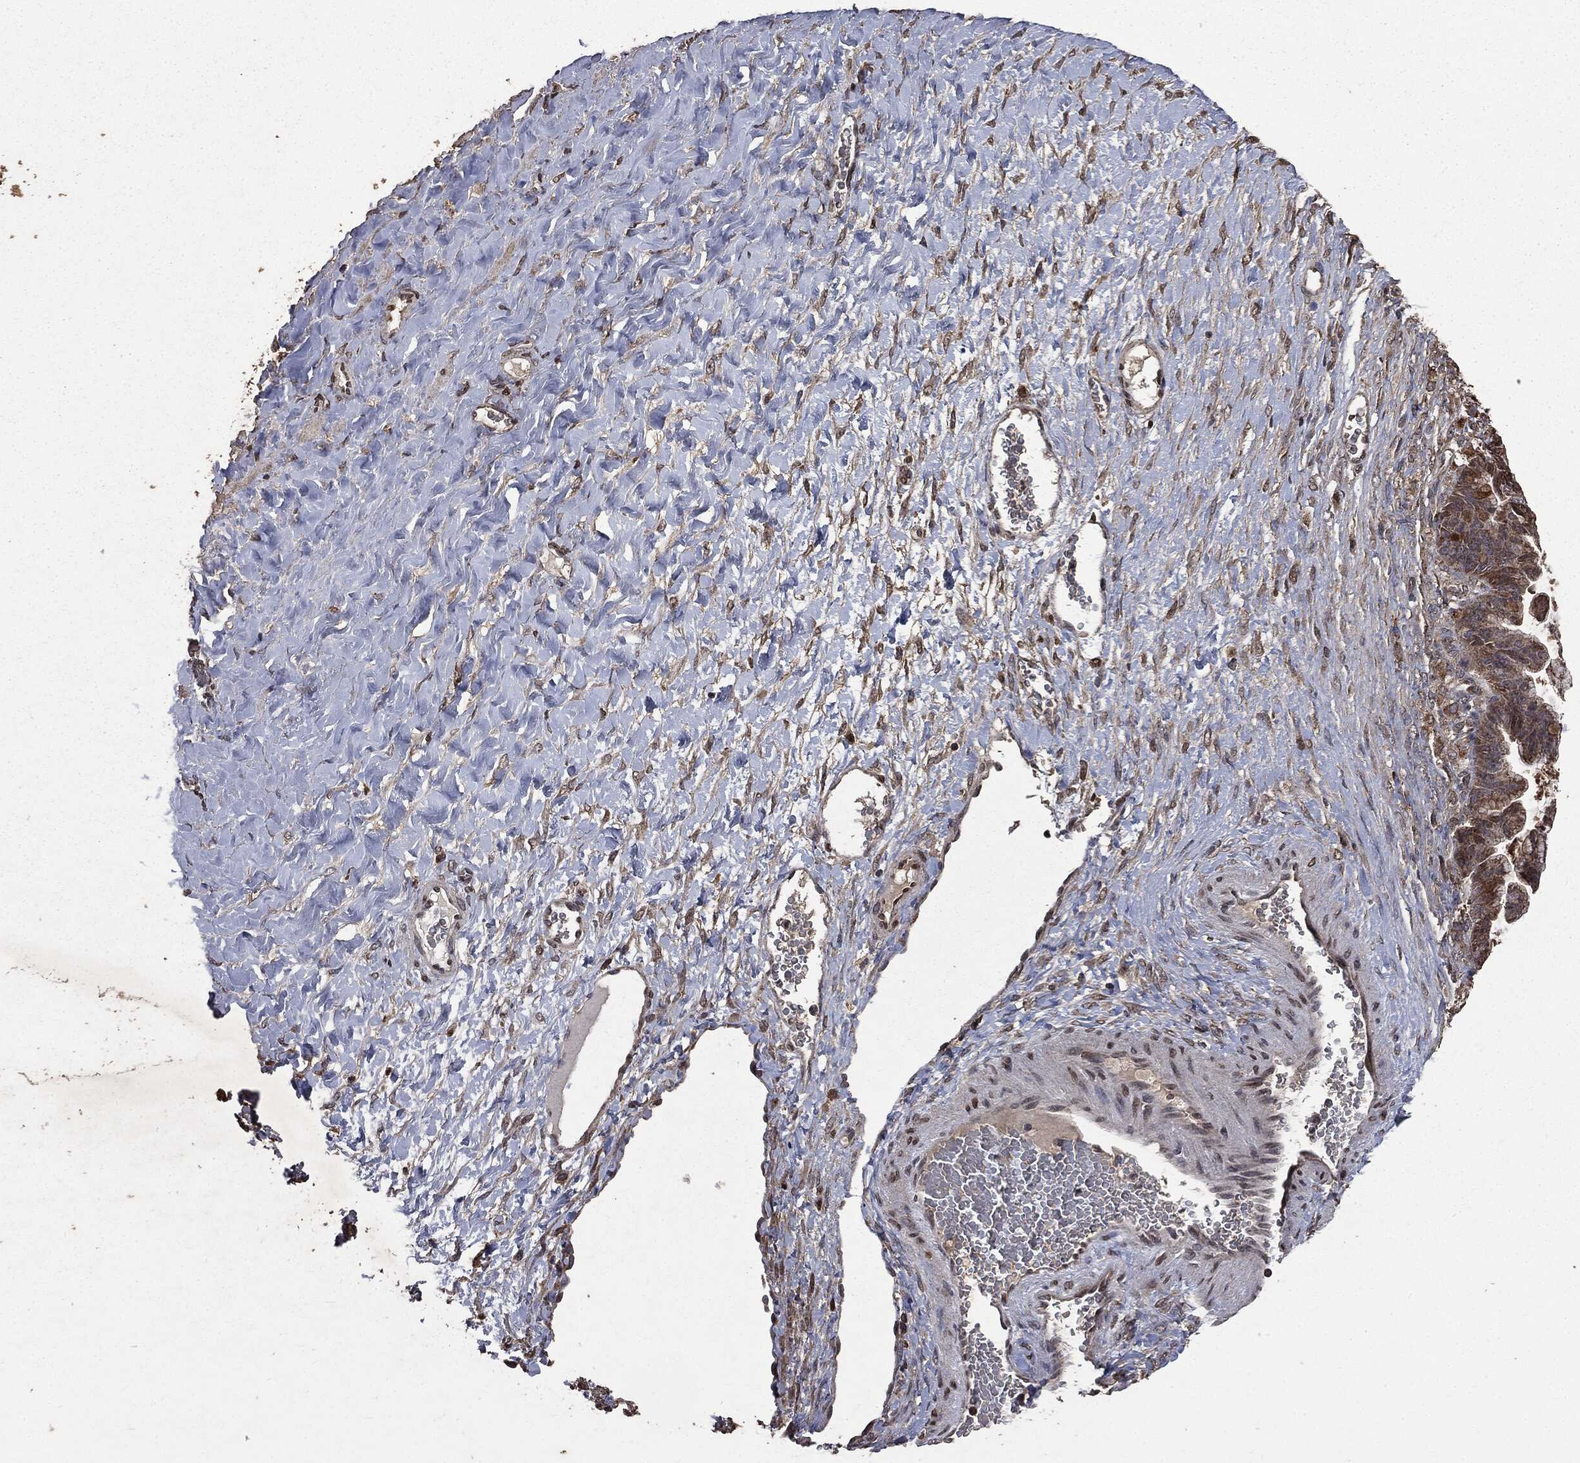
{"staining": {"intensity": "moderate", "quantity": ">75%", "location": "cytoplasmic/membranous"}, "tissue": "ovarian cancer", "cell_type": "Tumor cells", "image_type": "cancer", "snomed": [{"axis": "morphology", "description": "Cystadenocarcinoma, mucinous, NOS"}, {"axis": "topography", "description": "Ovary"}], "caption": "Immunohistochemistry of ovarian cancer (mucinous cystadenocarcinoma) displays medium levels of moderate cytoplasmic/membranous expression in about >75% of tumor cells. (brown staining indicates protein expression, while blue staining denotes nuclei).", "gene": "PPP6R2", "patient": {"sex": "female", "age": 67}}